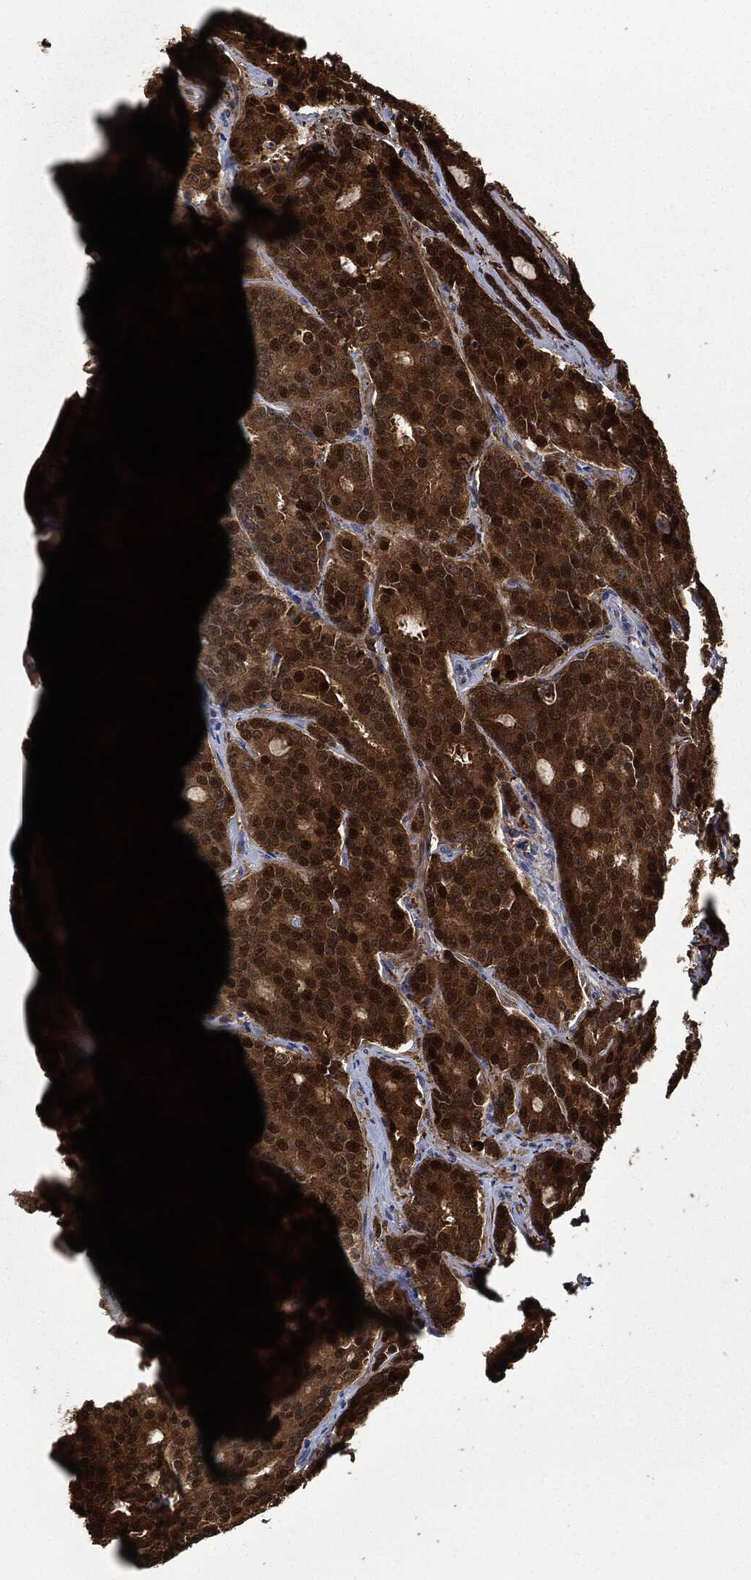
{"staining": {"intensity": "strong", "quantity": ">75%", "location": "cytoplasmic/membranous"}, "tissue": "prostate cancer", "cell_type": "Tumor cells", "image_type": "cancer", "snomed": [{"axis": "morphology", "description": "Adenocarcinoma, NOS"}, {"axis": "topography", "description": "Prostate"}], "caption": "Prostate cancer stained with a protein marker displays strong staining in tumor cells.", "gene": "PRDX2", "patient": {"sex": "male", "age": 71}}